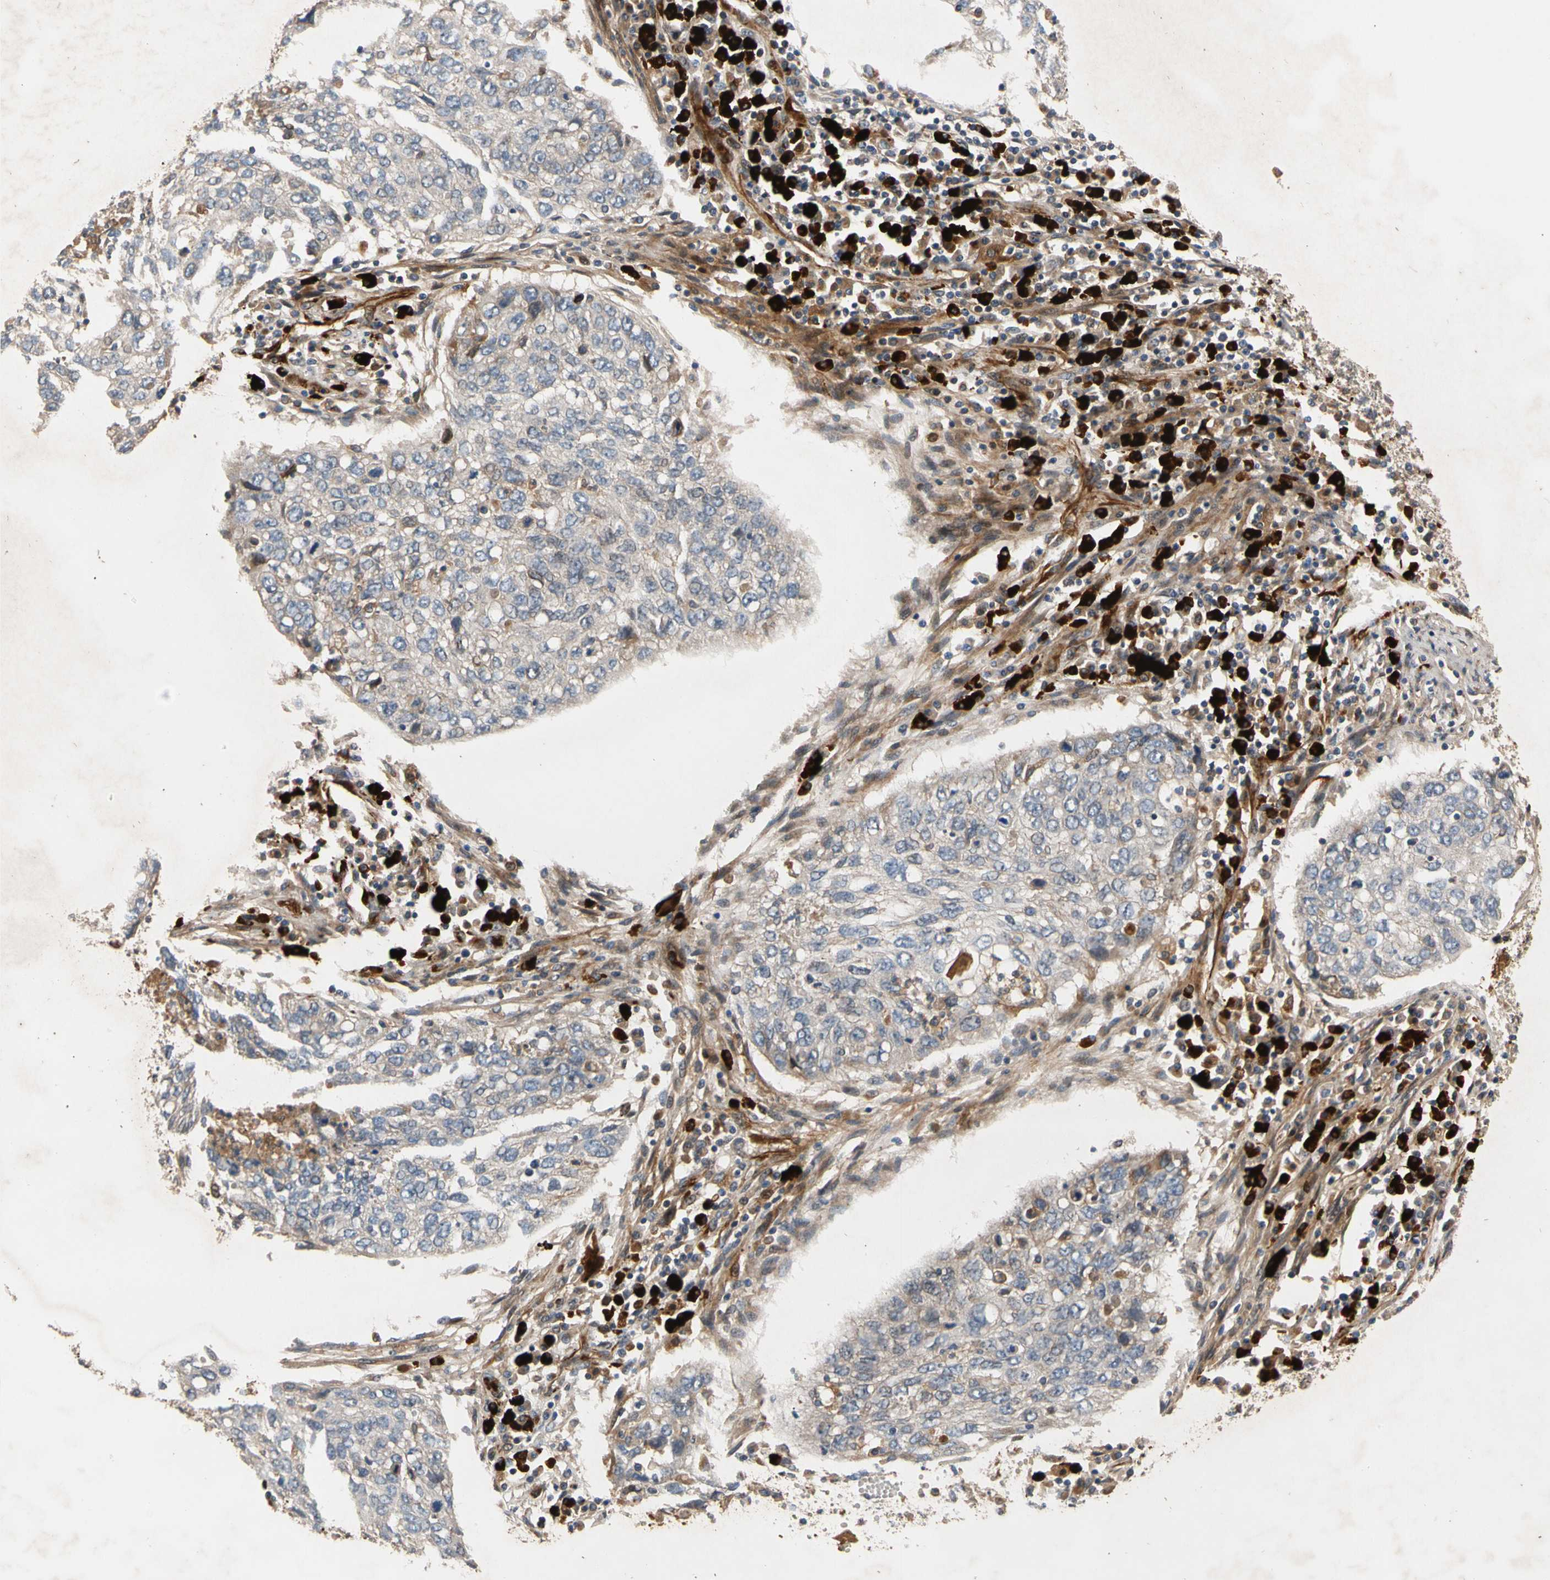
{"staining": {"intensity": "weak", "quantity": "25%-75%", "location": "cytoplasmic/membranous"}, "tissue": "lung cancer", "cell_type": "Tumor cells", "image_type": "cancer", "snomed": [{"axis": "morphology", "description": "Squamous cell carcinoma, NOS"}, {"axis": "topography", "description": "Lung"}], "caption": "This micrograph shows immunohistochemistry staining of human lung squamous cell carcinoma, with low weak cytoplasmic/membranous staining in about 25%-75% of tumor cells.", "gene": "FGD6", "patient": {"sex": "female", "age": 63}}